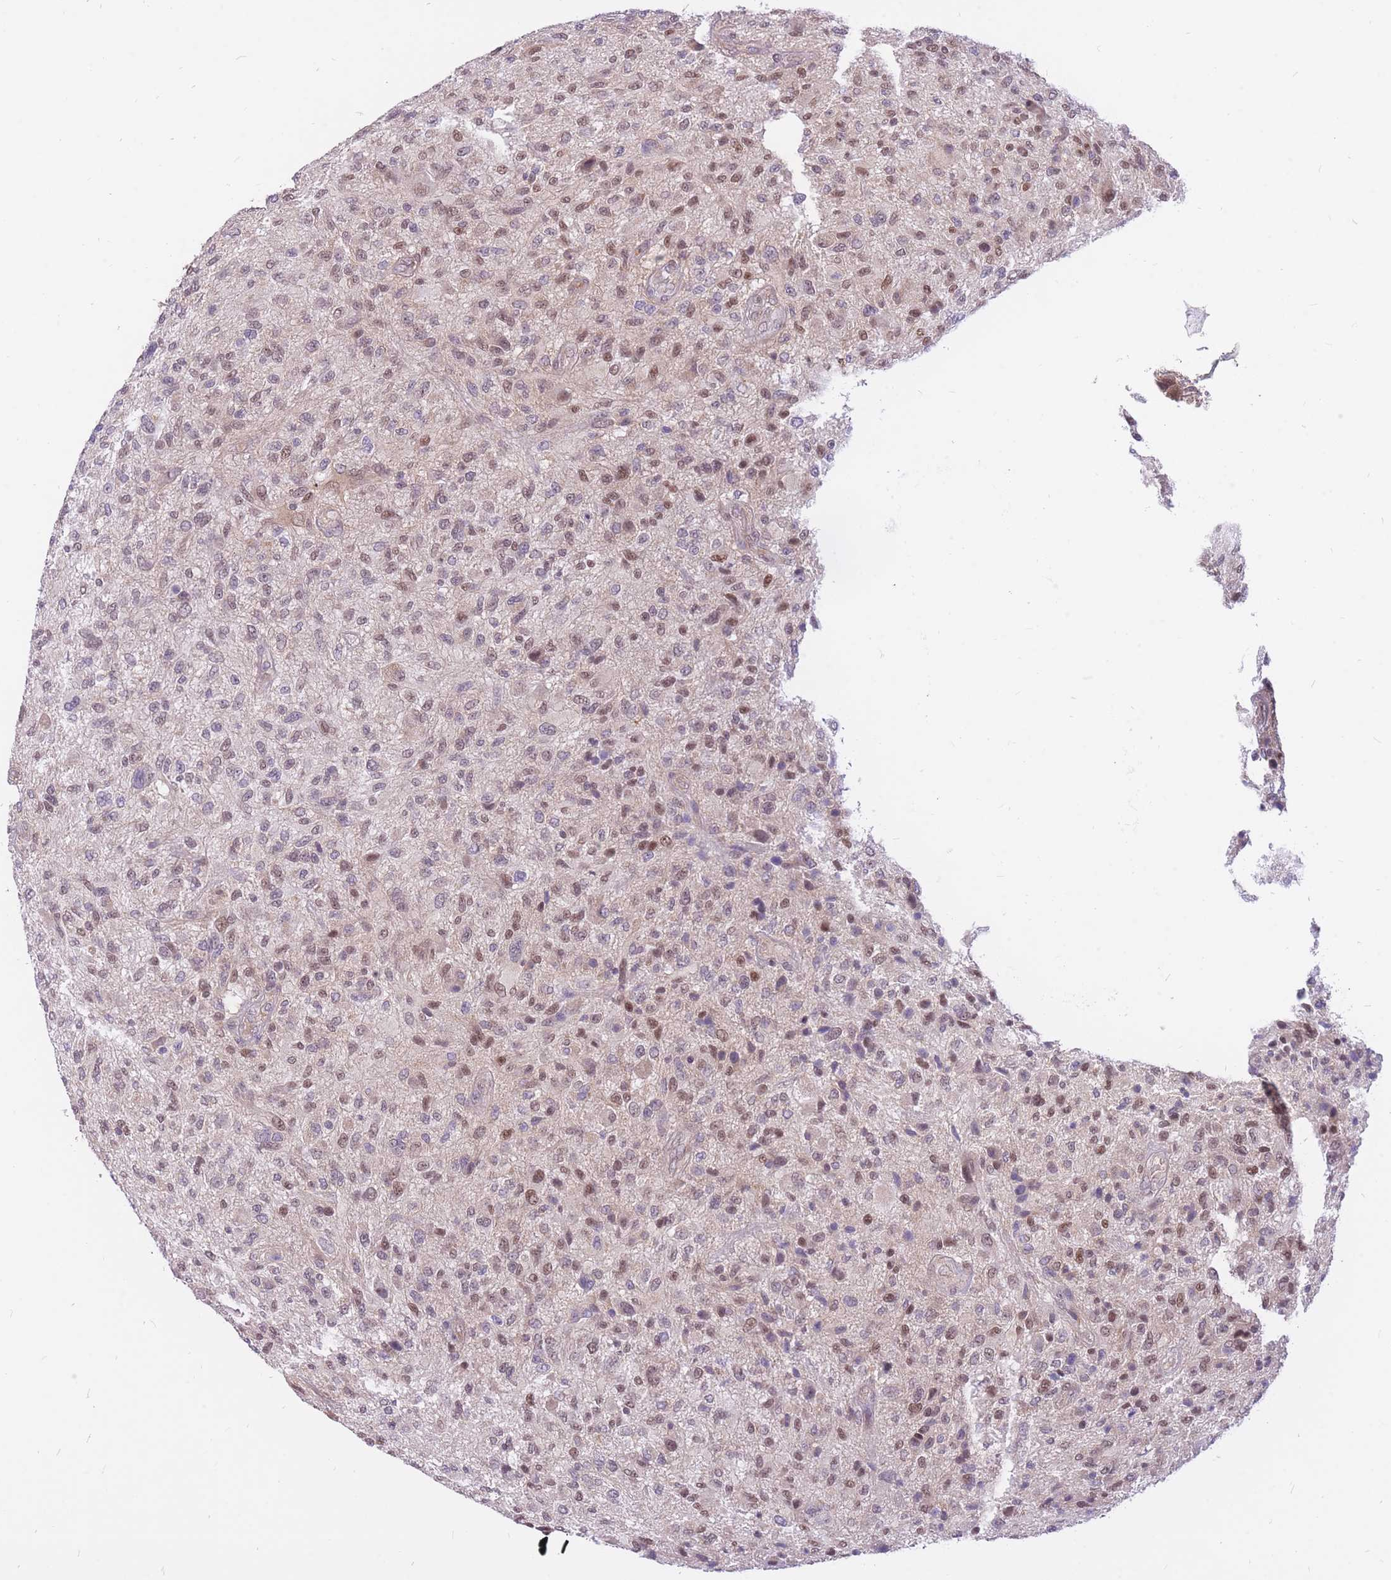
{"staining": {"intensity": "weak", "quantity": "25%-75%", "location": "nuclear"}, "tissue": "glioma", "cell_type": "Tumor cells", "image_type": "cancer", "snomed": [{"axis": "morphology", "description": "Glioma, malignant, High grade"}, {"axis": "topography", "description": "Brain"}], "caption": "Glioma was stained to show a protein in brown. There is low levels of weak nuclear positivity in approximately 25%-75% of tumor cells.", "gene": "MINDY2", "patient": {"sex": "male", "age": 47}}